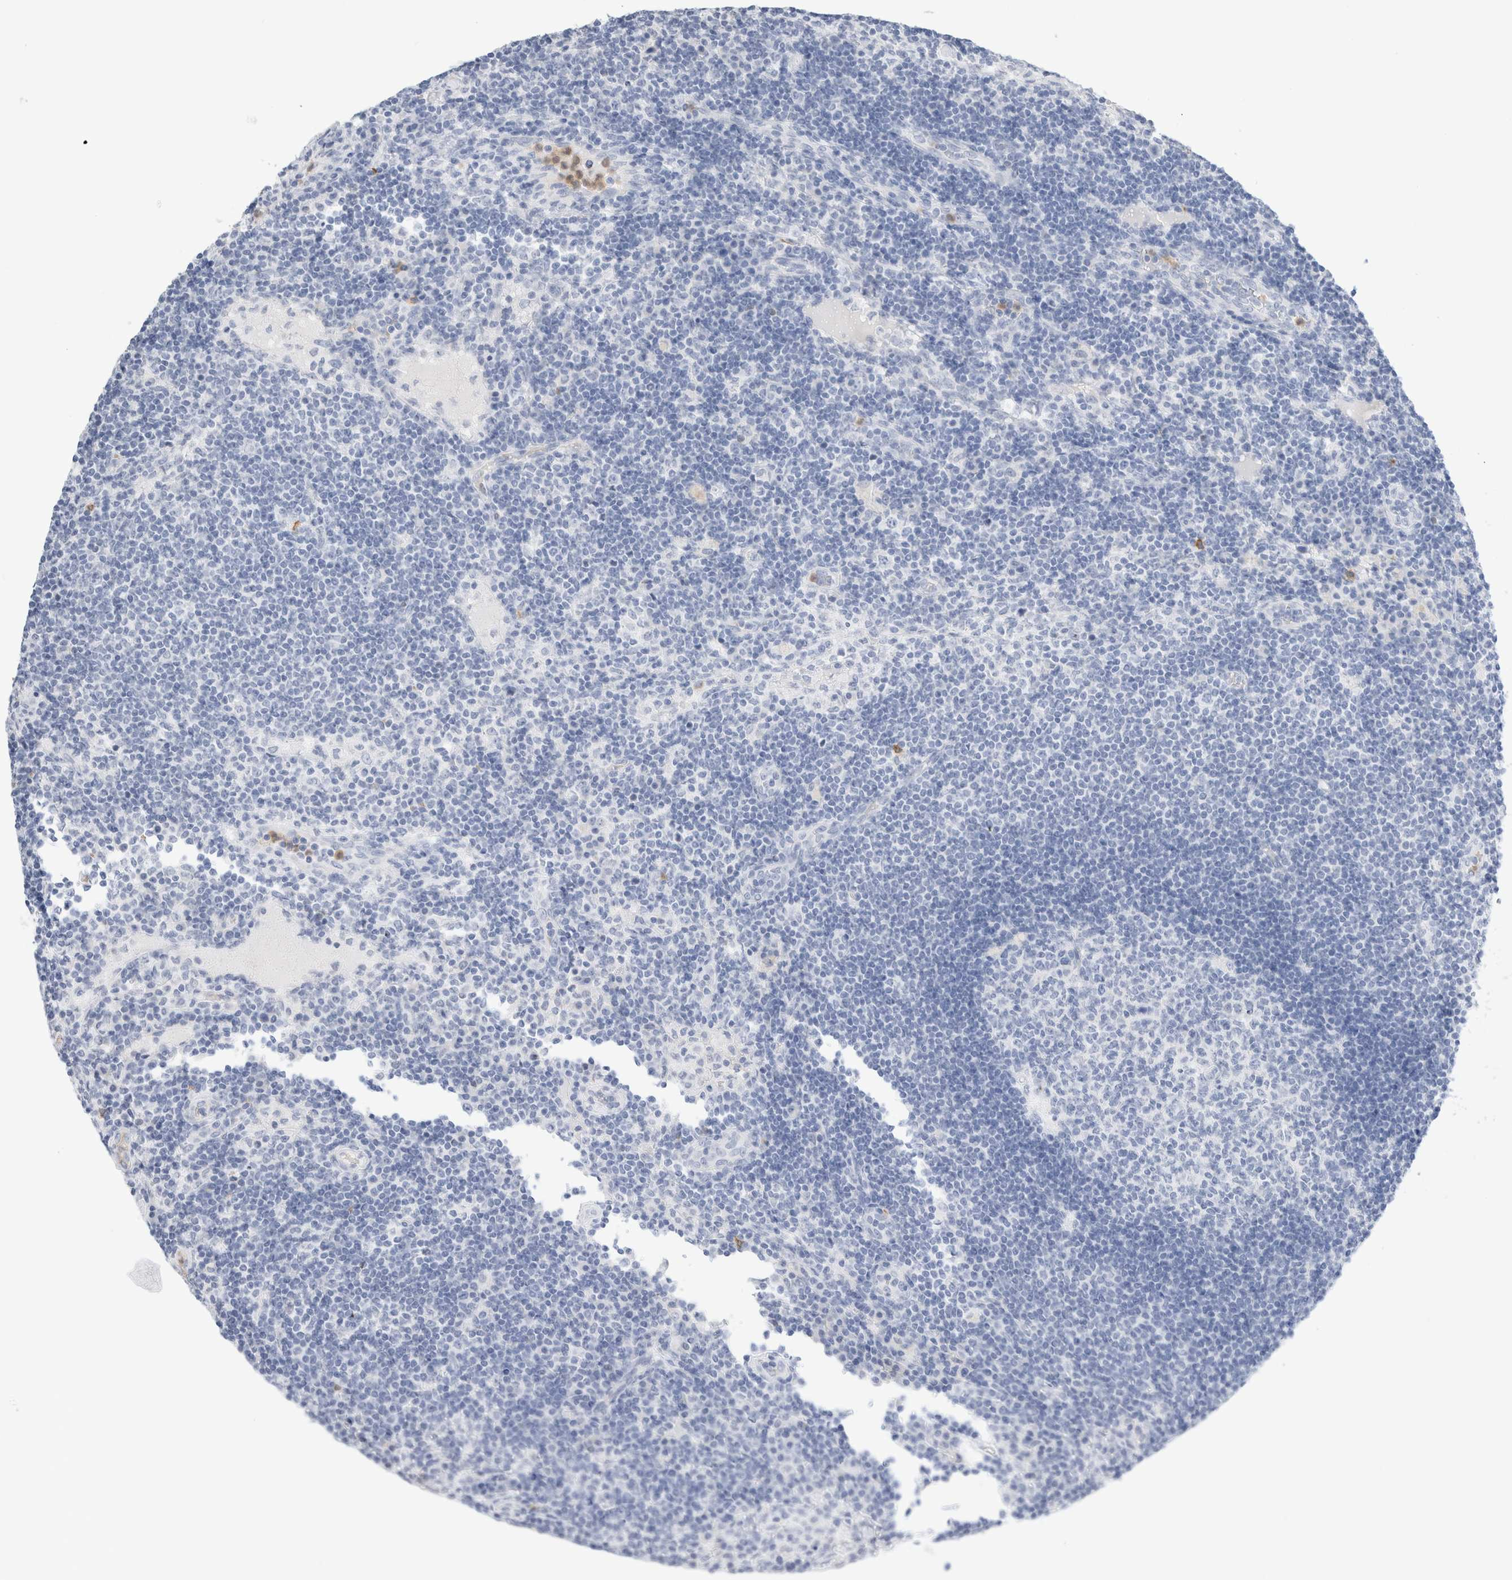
{"staining": {"intensity": "negative", "quantity": "none", "location": "none"}, "tissue": "lymph node", "cell_type": "Germinal center cells", "image_type": "normal", "snomed": [{"axis": "morphology", "description": "Normal tissue, NOS"}, {"axis": "topography", "description": "Lymph node"}], "caption": "Micrograph shows no significant protein expression in germinal center cells of normal lymph node.", "gene": "ARG1", "patient": {"sex": "female", "age": 53}}